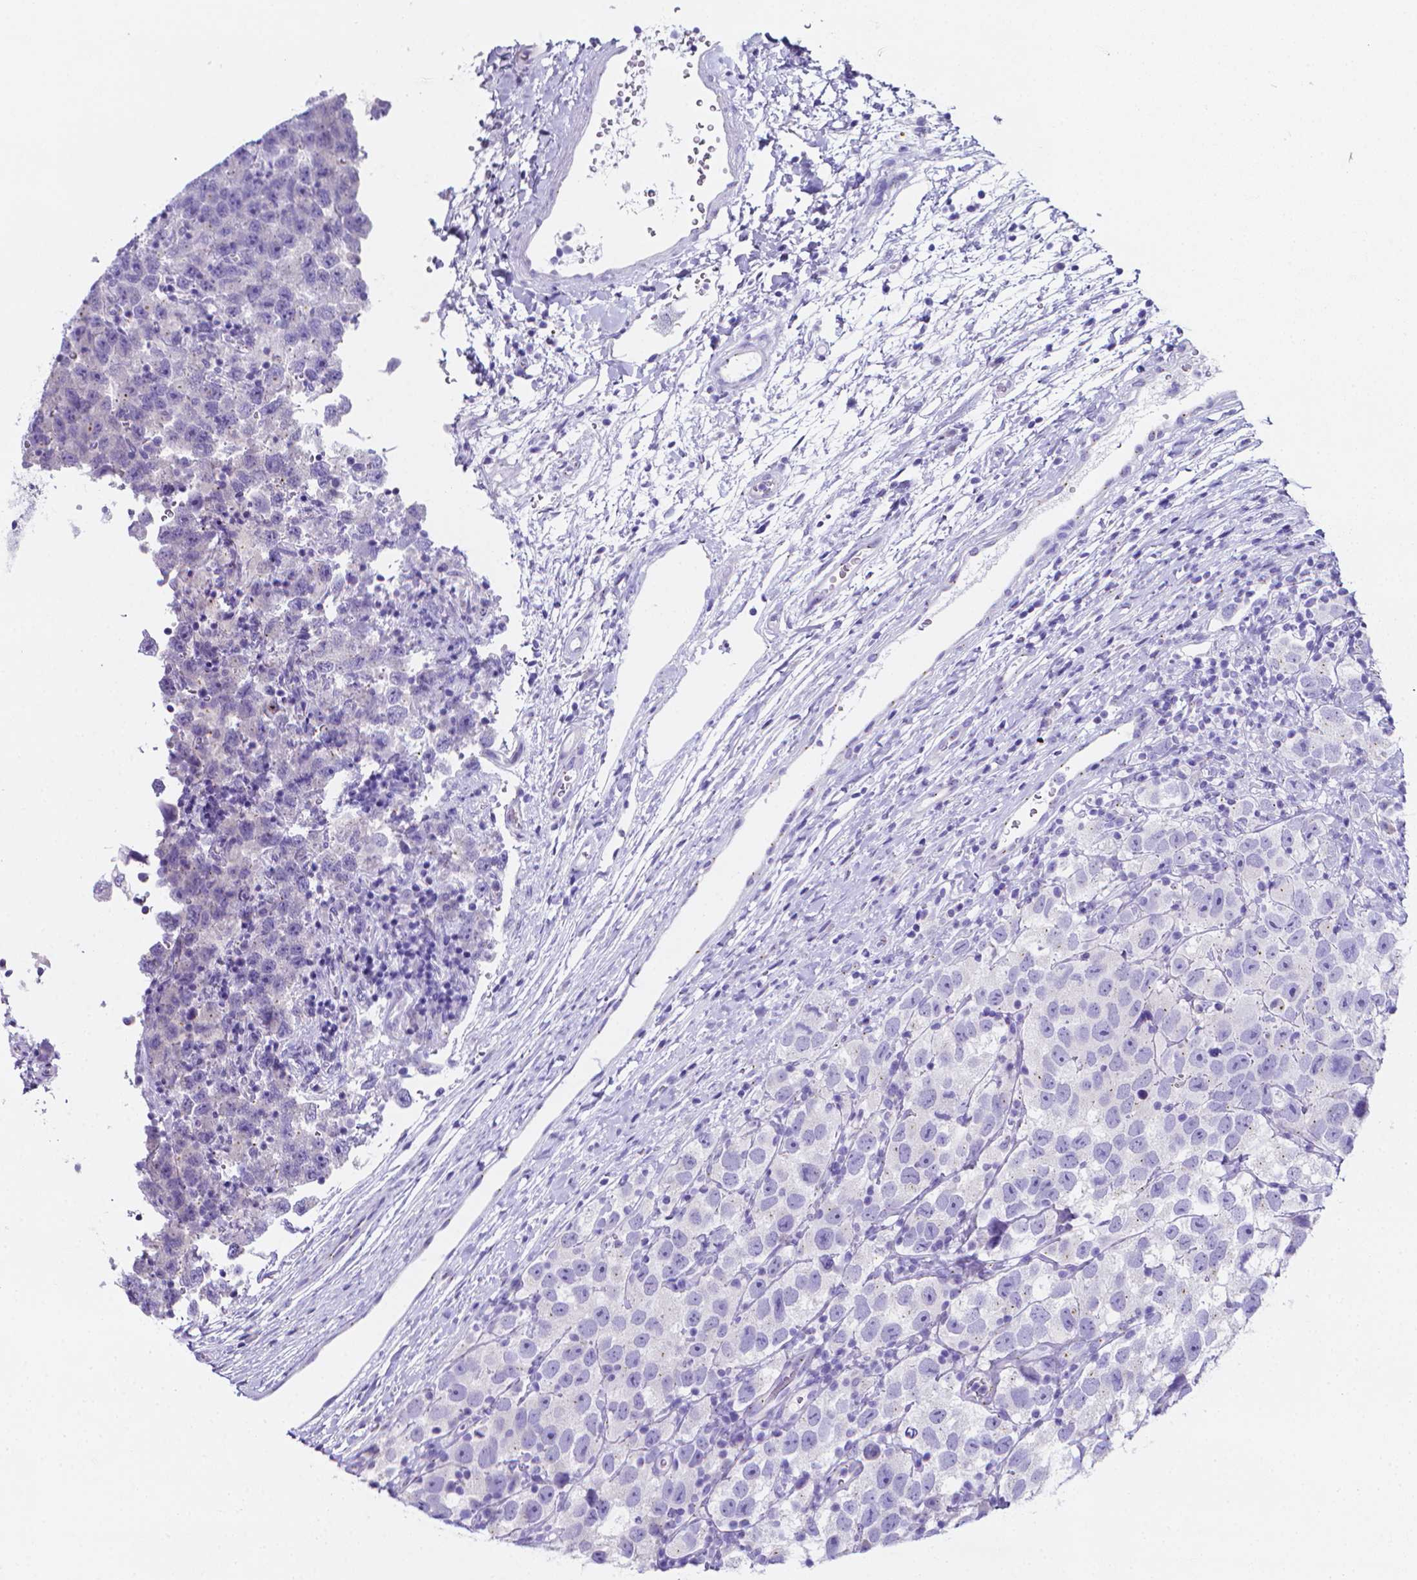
{"staining": {"intensity": "negative", "quantity": "none", "location": "none"}, "tissue": "testis cancer", "cell_type": "Tumor cells", "image_type": "cancer", "snomed": [{"axis": "morphology", "description": "Seminoma, NOS"}, {"axis": "topography", "description": "Testis"}], "caption": "IHC histopathology image of testis cancer stained for a protein (brown), which shows no staining in tumor cells.", "gene": "LRRC73", "patient": {"sex": "male", "age": 26}}